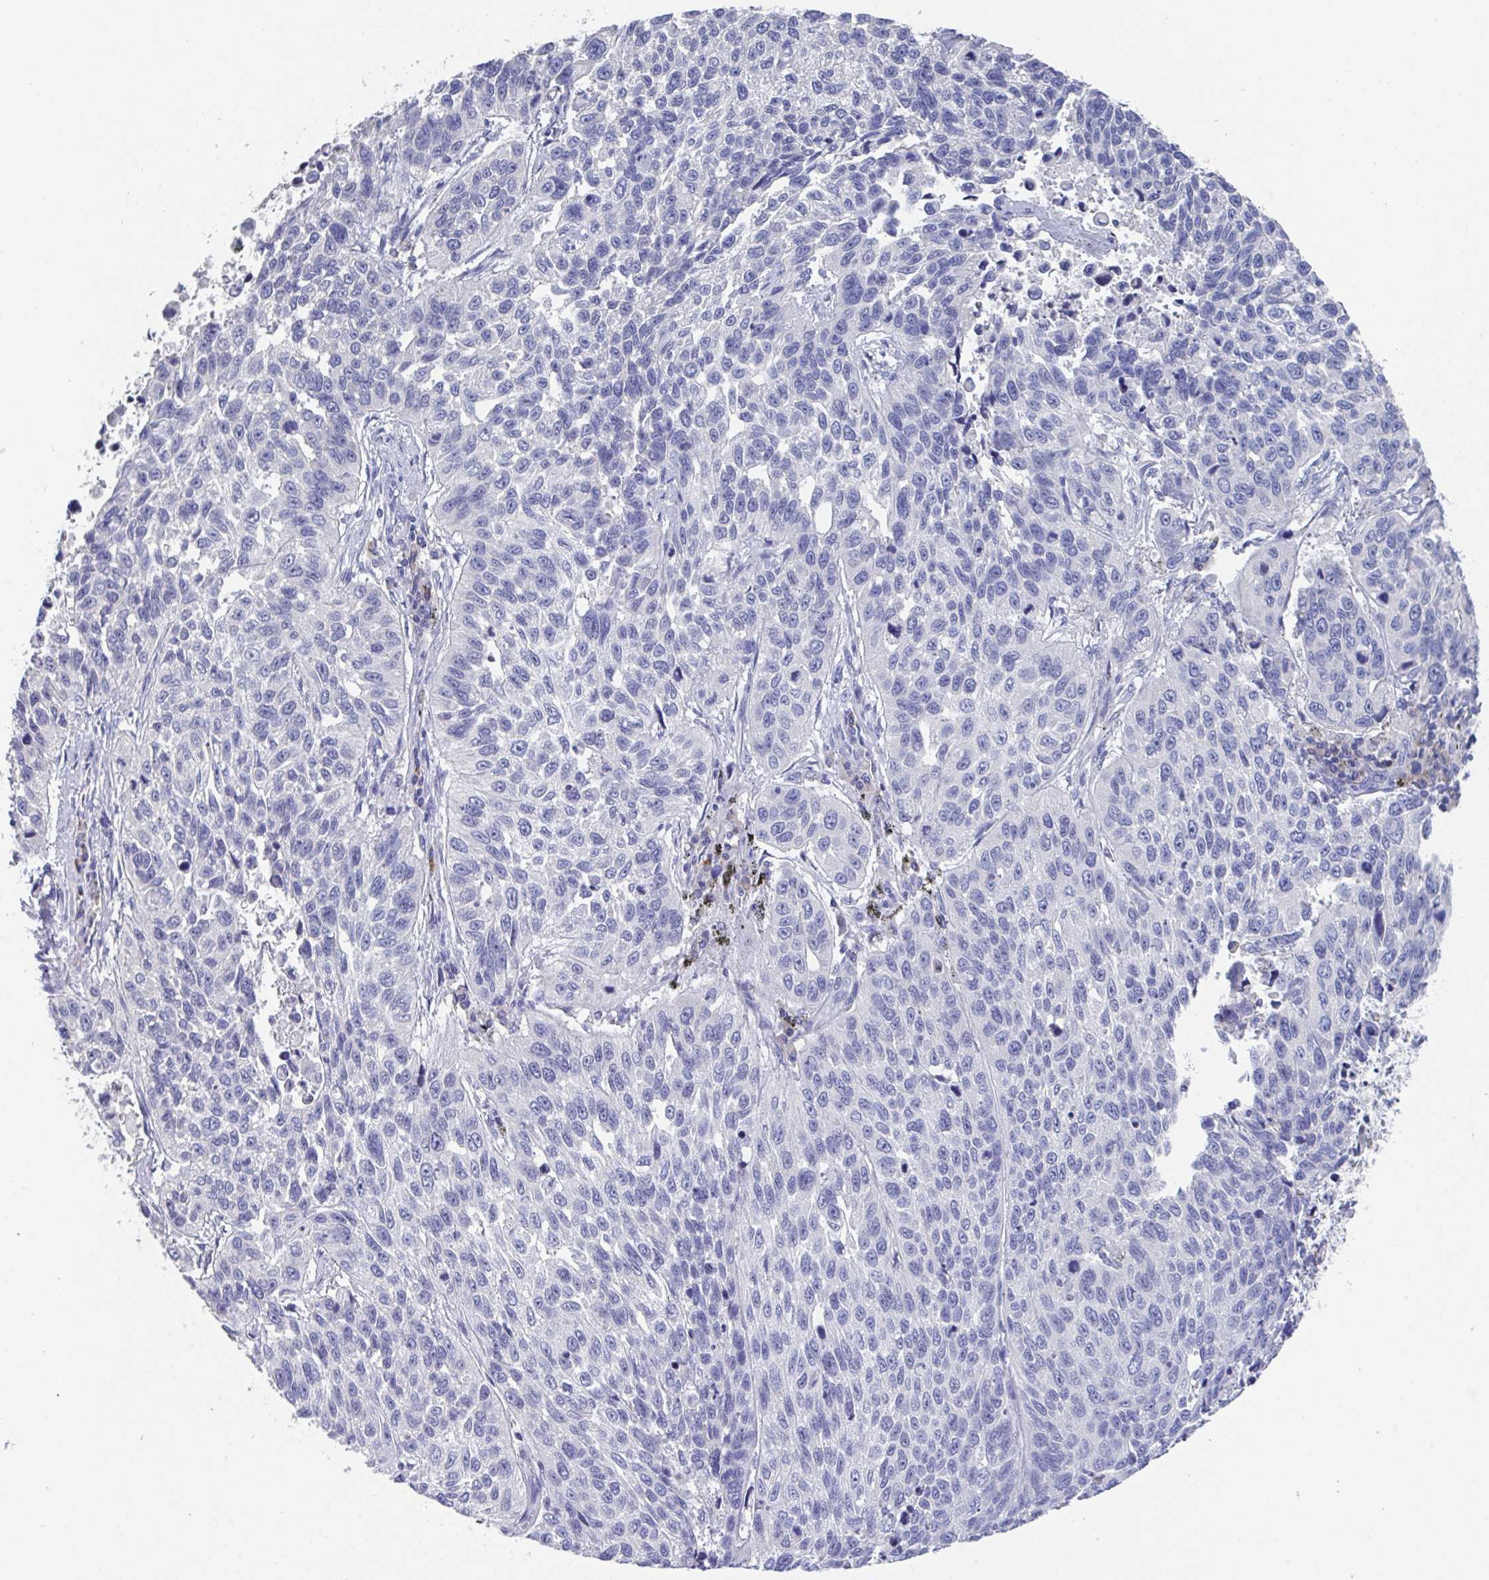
{"staining": {"intensity": "negative", "quantity": "none", "location": "none"}, "tissue": "lung cancer", "cell_type": "Tumor cells", "image_type": "cancer", "snomed": [{"axis": "morphology", "description": "Squamous cell carcinoma, NOS"}, {"axis": "topography", "description": "Lung"}], "caption": "IHC micrograph of neoplastic tissue: human squamous cell carcinoma (lung) stained with DAB (3,3'-diaminobenzidine) exhibits no significant protein expression in tumor cells. (Immunohistochemistry (ihc), brightfield microscopy, high magnification).", "gene": "LRRC58", "patient": {"sex": "male", "age": 62}}